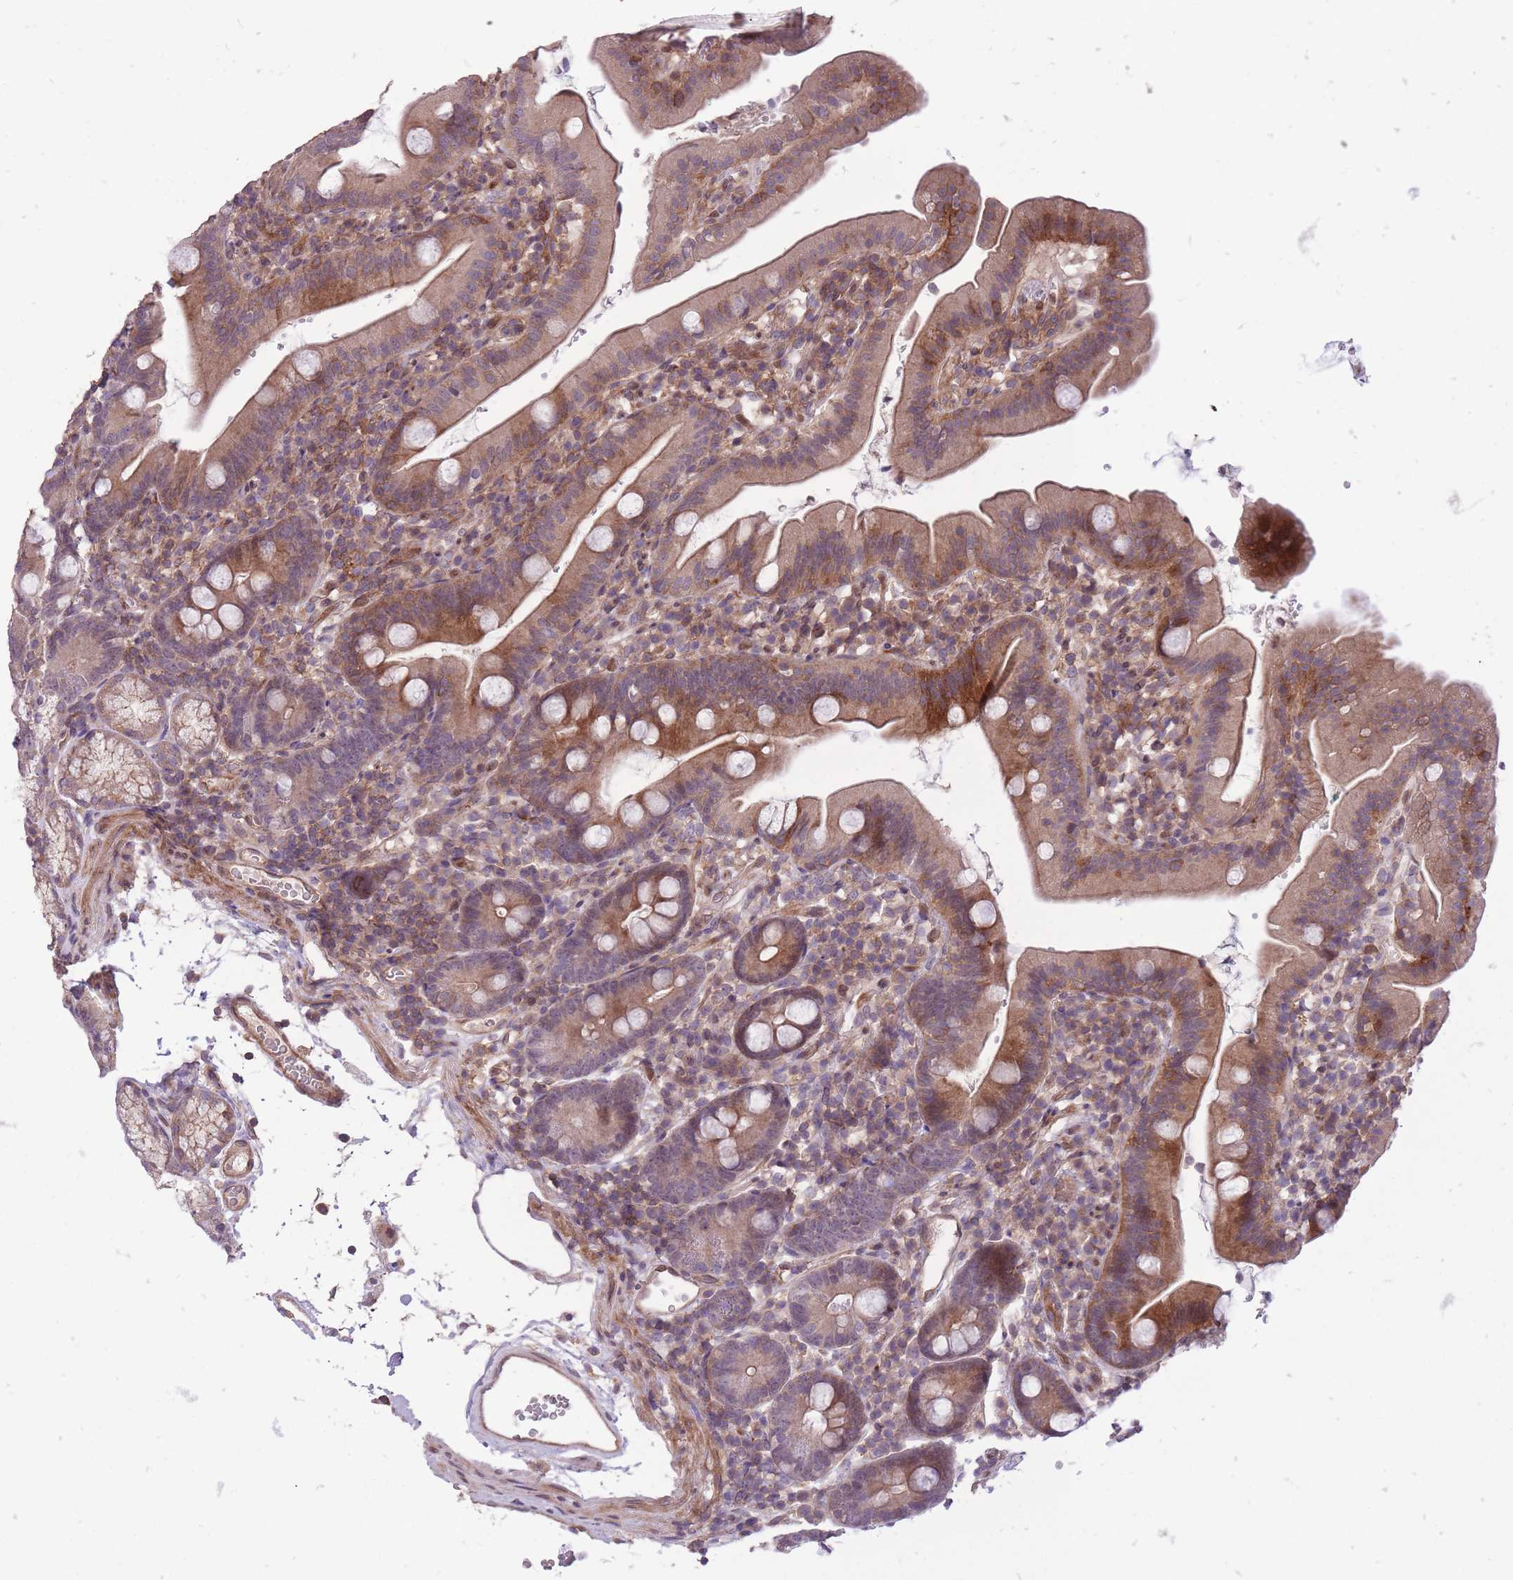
{"staining": {"intensity": "moderate", "quantity": "25%-75%", "location": "cytoplasmic/membranous"}, "tissue": "duodenum", "cell_type": "Glandular cells", "image_type": "normal", "snomed": [{"axis": "morphology", "description": "Normal tissue, NOS"}, {"axis": "topography", "description": "Duodenum"}], "caption": "Moderate cytoplasmic/membranous positivity for a protein is present in about 25%-75% of glandular cells of benign duodenum using immunohistochemistry.", "gene": "TET3", "patient": {"sex": "female", "age": 67}}